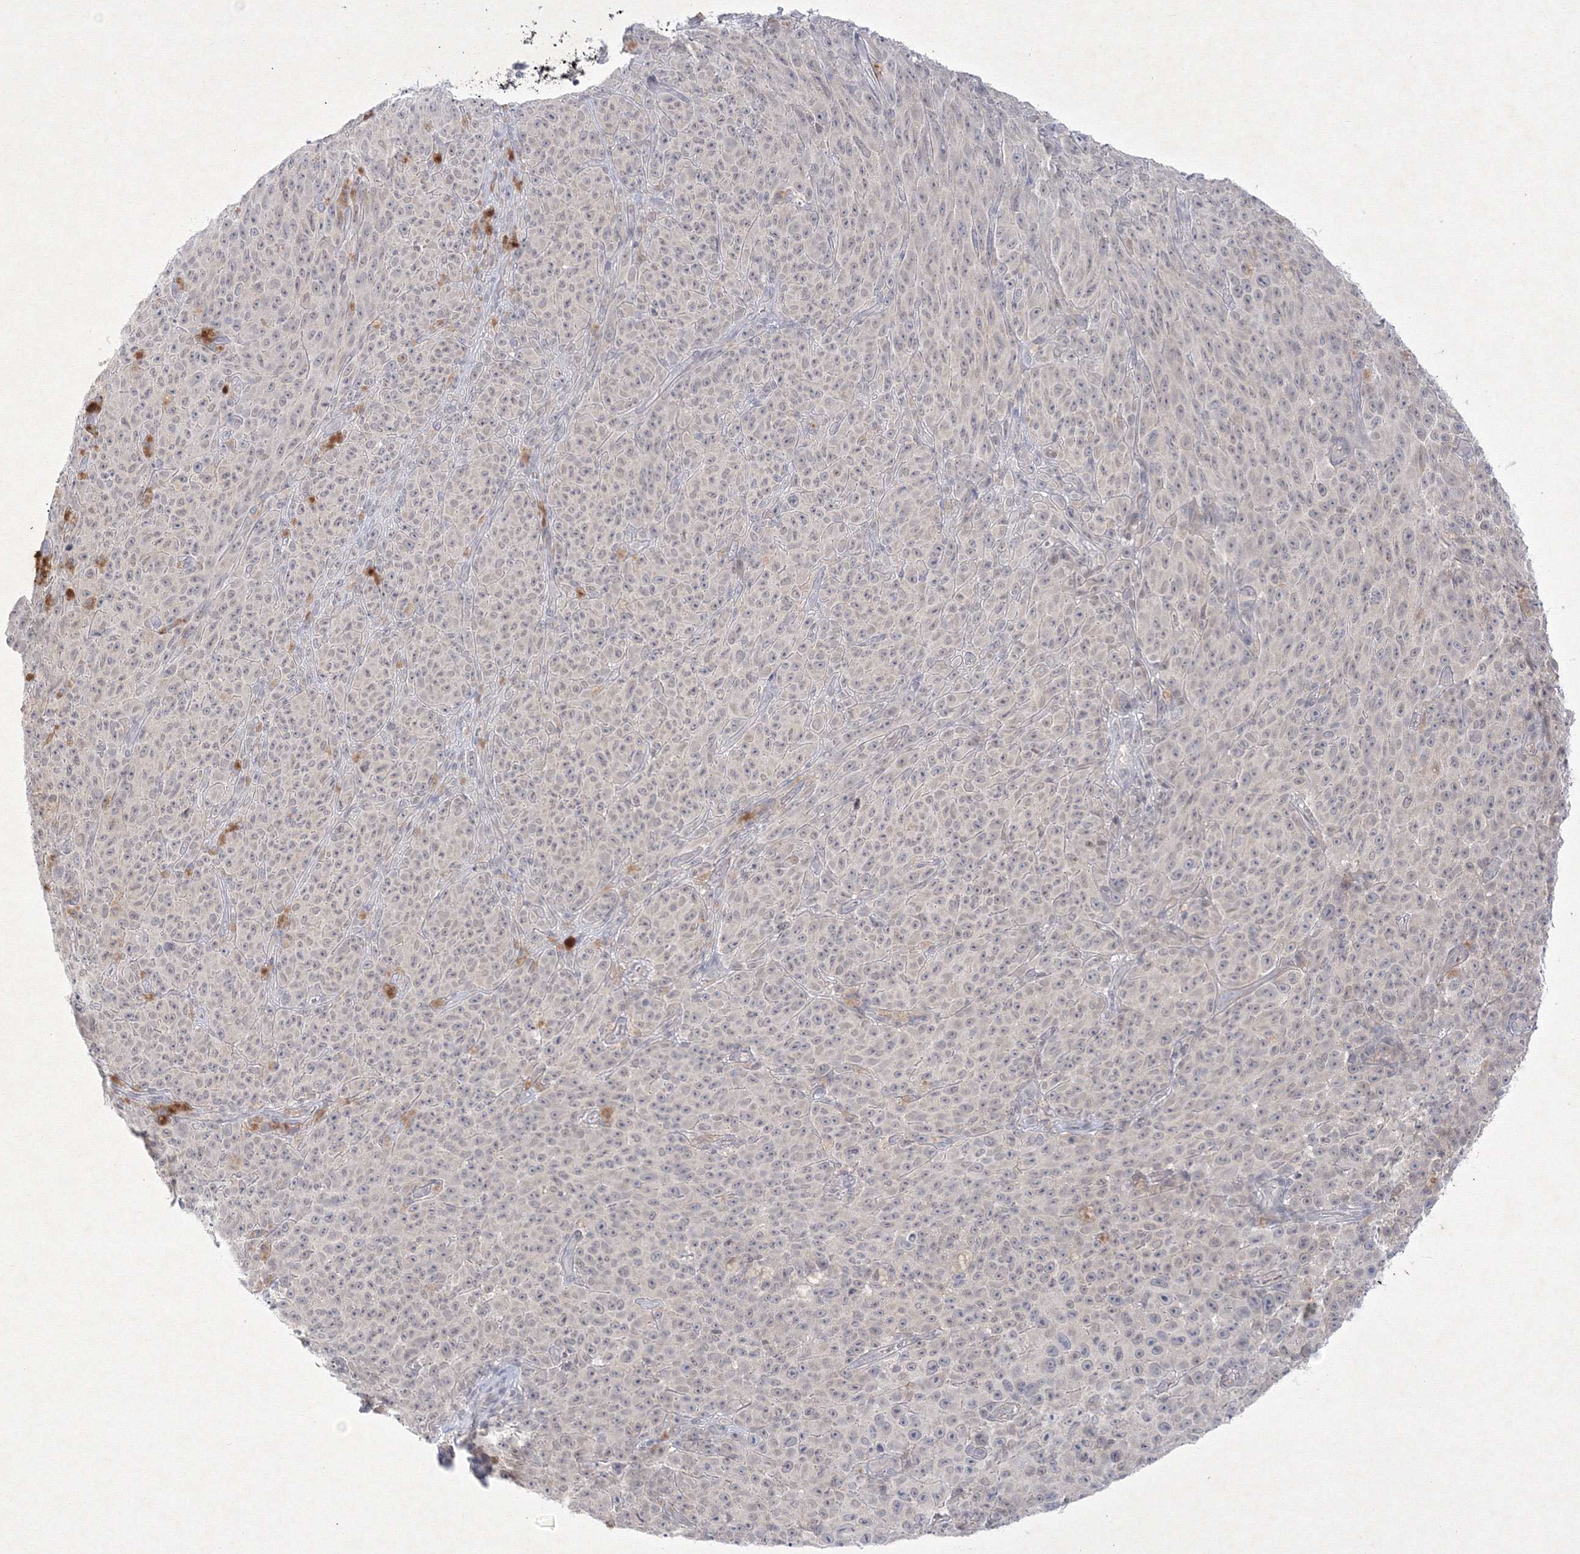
{"staining": {"intensity": "negative", "quantity": "none", "location": "none"}, "tissue": "melanoma", "cell_type": "Tumor cells", "image_type": "cancer", "snomed": [{"axis": "morphology", "description": "Malignant melanoma, NOS"}, {"axis": "topography", "description": "Skin"}], "caption": "Protein analysis of melanoma reveals no significant expression in tumor cells. (Brightfield microscopy of DAB (3,3'-diaminobenzidine) IHC at high magnification).", "gene": "NXPE3", "patient": {"sex": "female", "age": 82}}